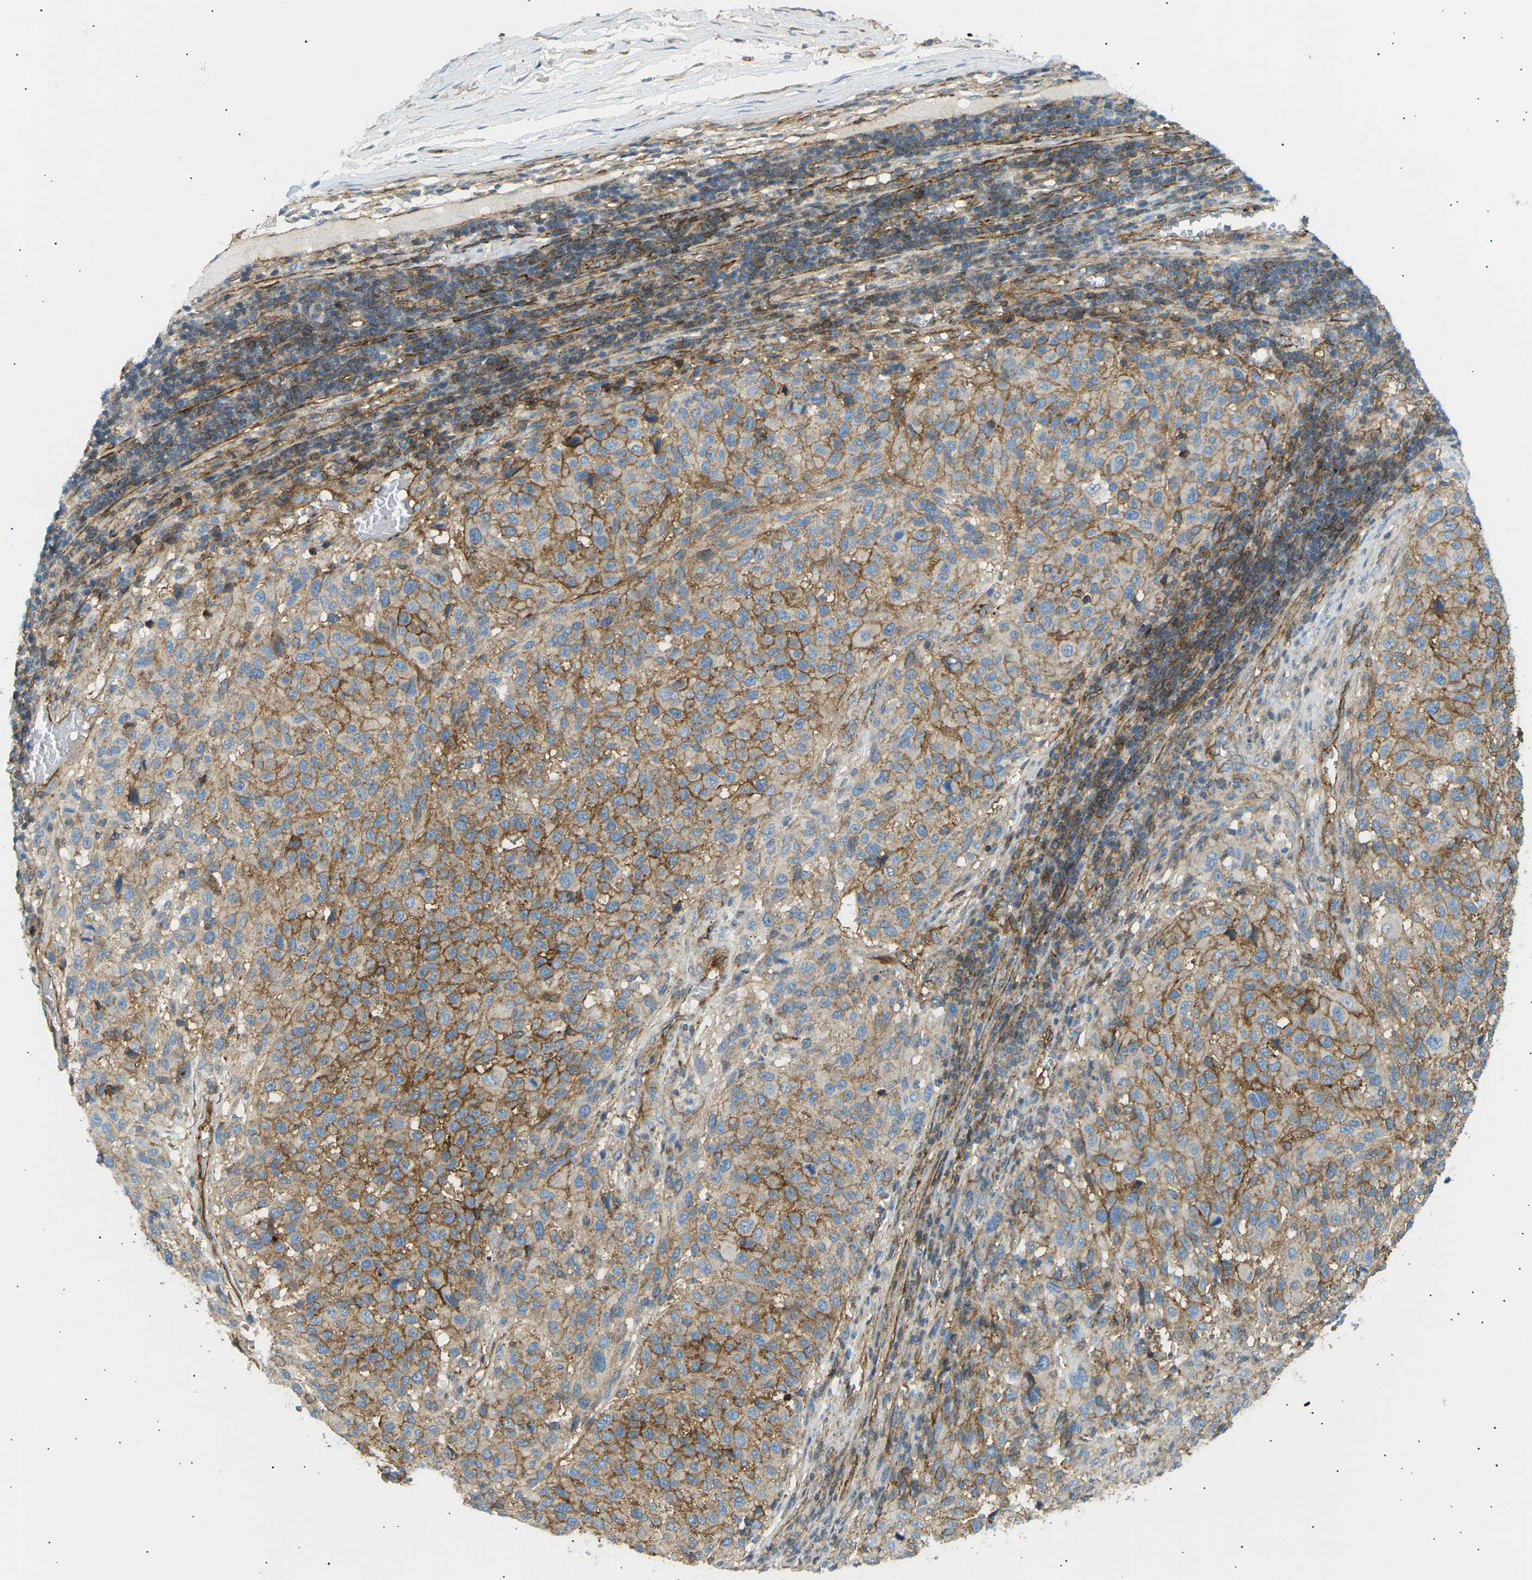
{"staining": {"intensity": "moderate", "quantity": ">75%", "location": "cytoplasmic/membranous"}, "tissue": "melanoma", "cell_type": "Tumor cells", "image_type": "cancer", "snomed": [{"axis": "morphology", "description": "Malignant melanoma, Metastatic site"}, {"axis": "topography", "description": "Lymph node"}], "caption": "This photomicrograph shows IHC staining of malignant melanoma (metastatic site), with medium moderate cytoplasmic/membranous positivity in about >75% of tumor cells.", "gene": "ATP2B4", "patient": {"sex": "male", "age": 61}}